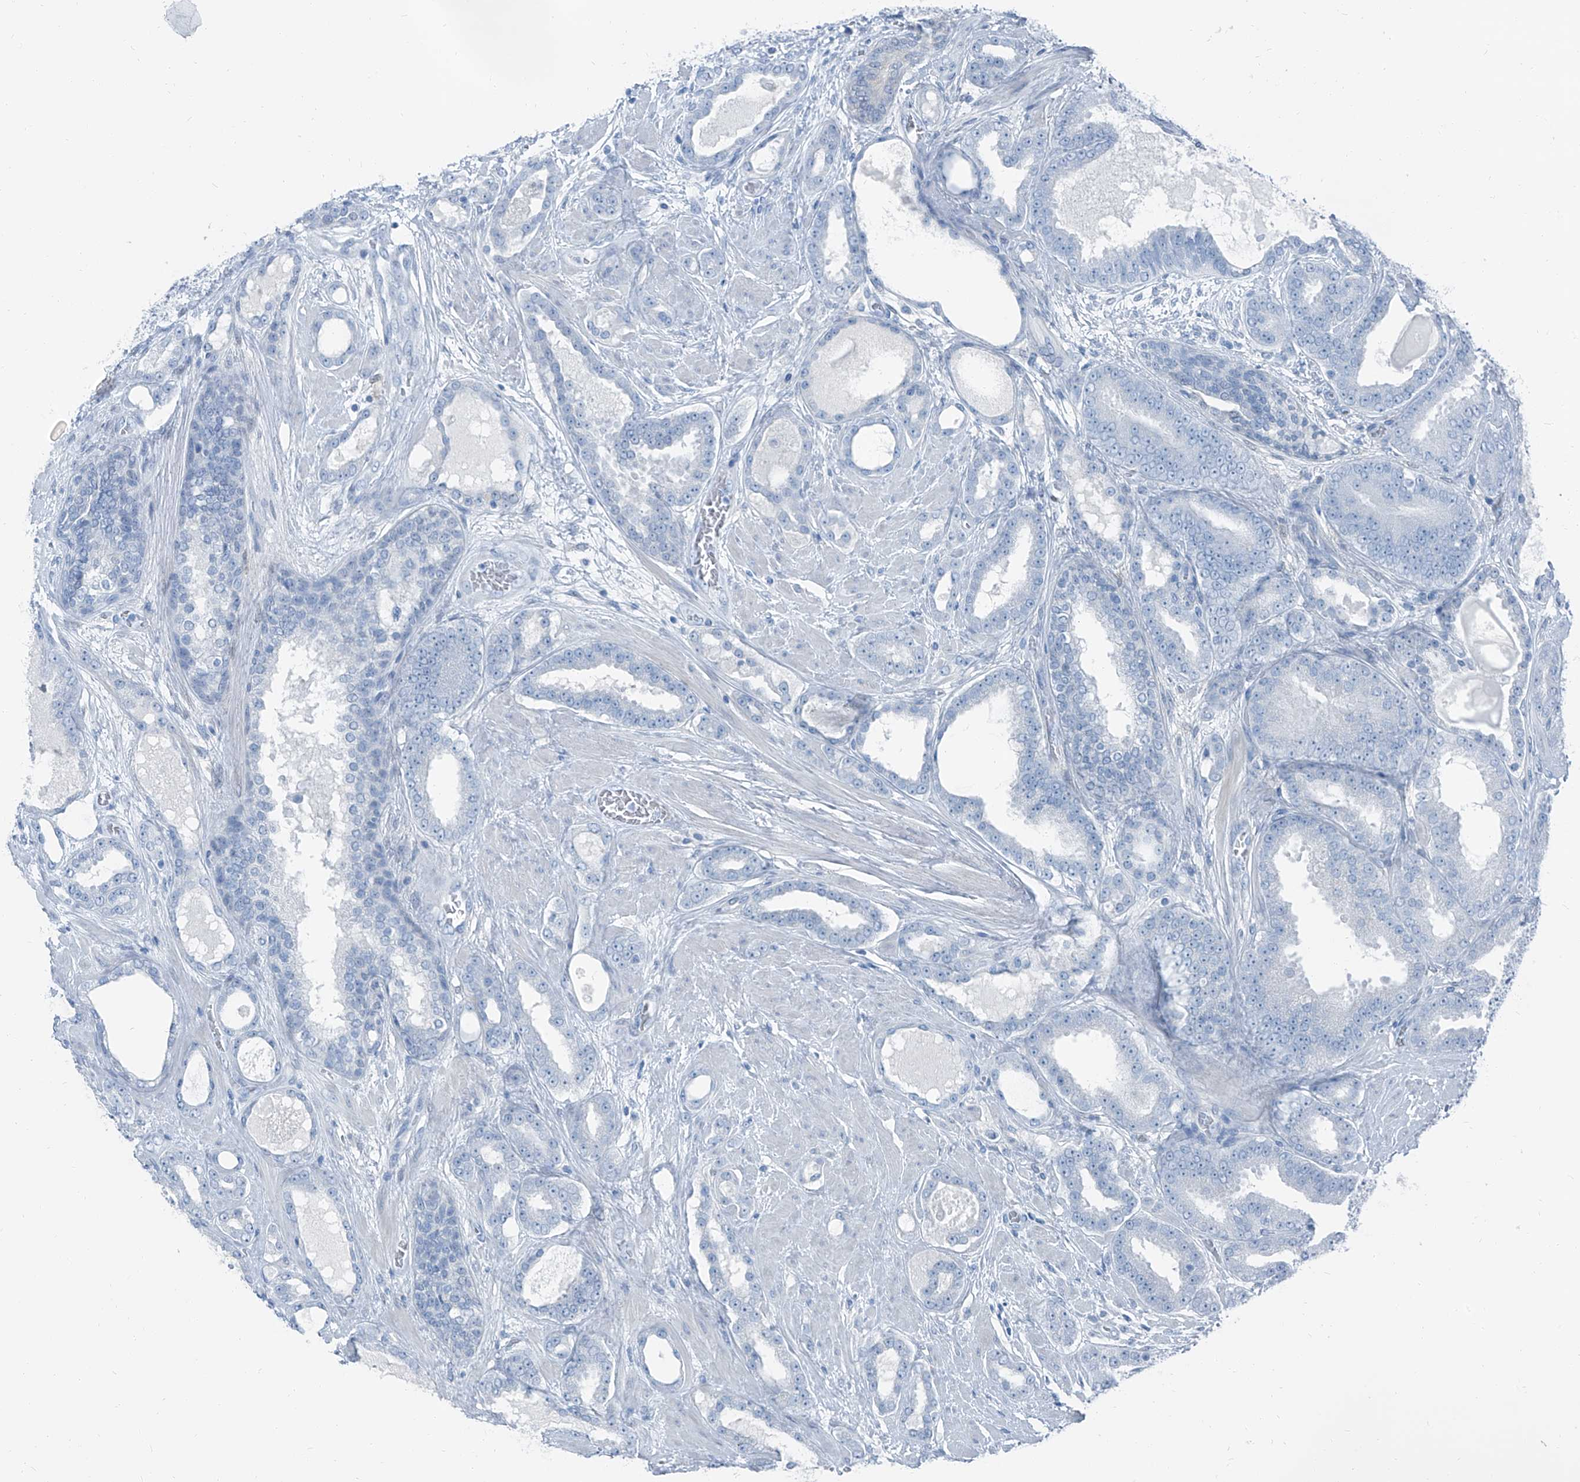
{"staining": {"intensity": "negative", "quantity": "none", "location": "none"}, "tissue": "prostate cancer", "cell_type": "Tumor cells", "image_type": "cancer", "snomed": [{"axis": "morphology", "description": "Adenocarcinoma, High grade"}, {"axis": "topography", "description": "Prostate"}], "caption": "Immunohistochemistry histopathology image of neoplastic tissue: prostate cancer (adenocarcinoma (high-grade)) stained with DAB (3,3'-diaminobenzidine) exhibits no significant protein positivity in tumor cells.", "gene": "RGN", "patient": {"sex": "male", "age": 60}}